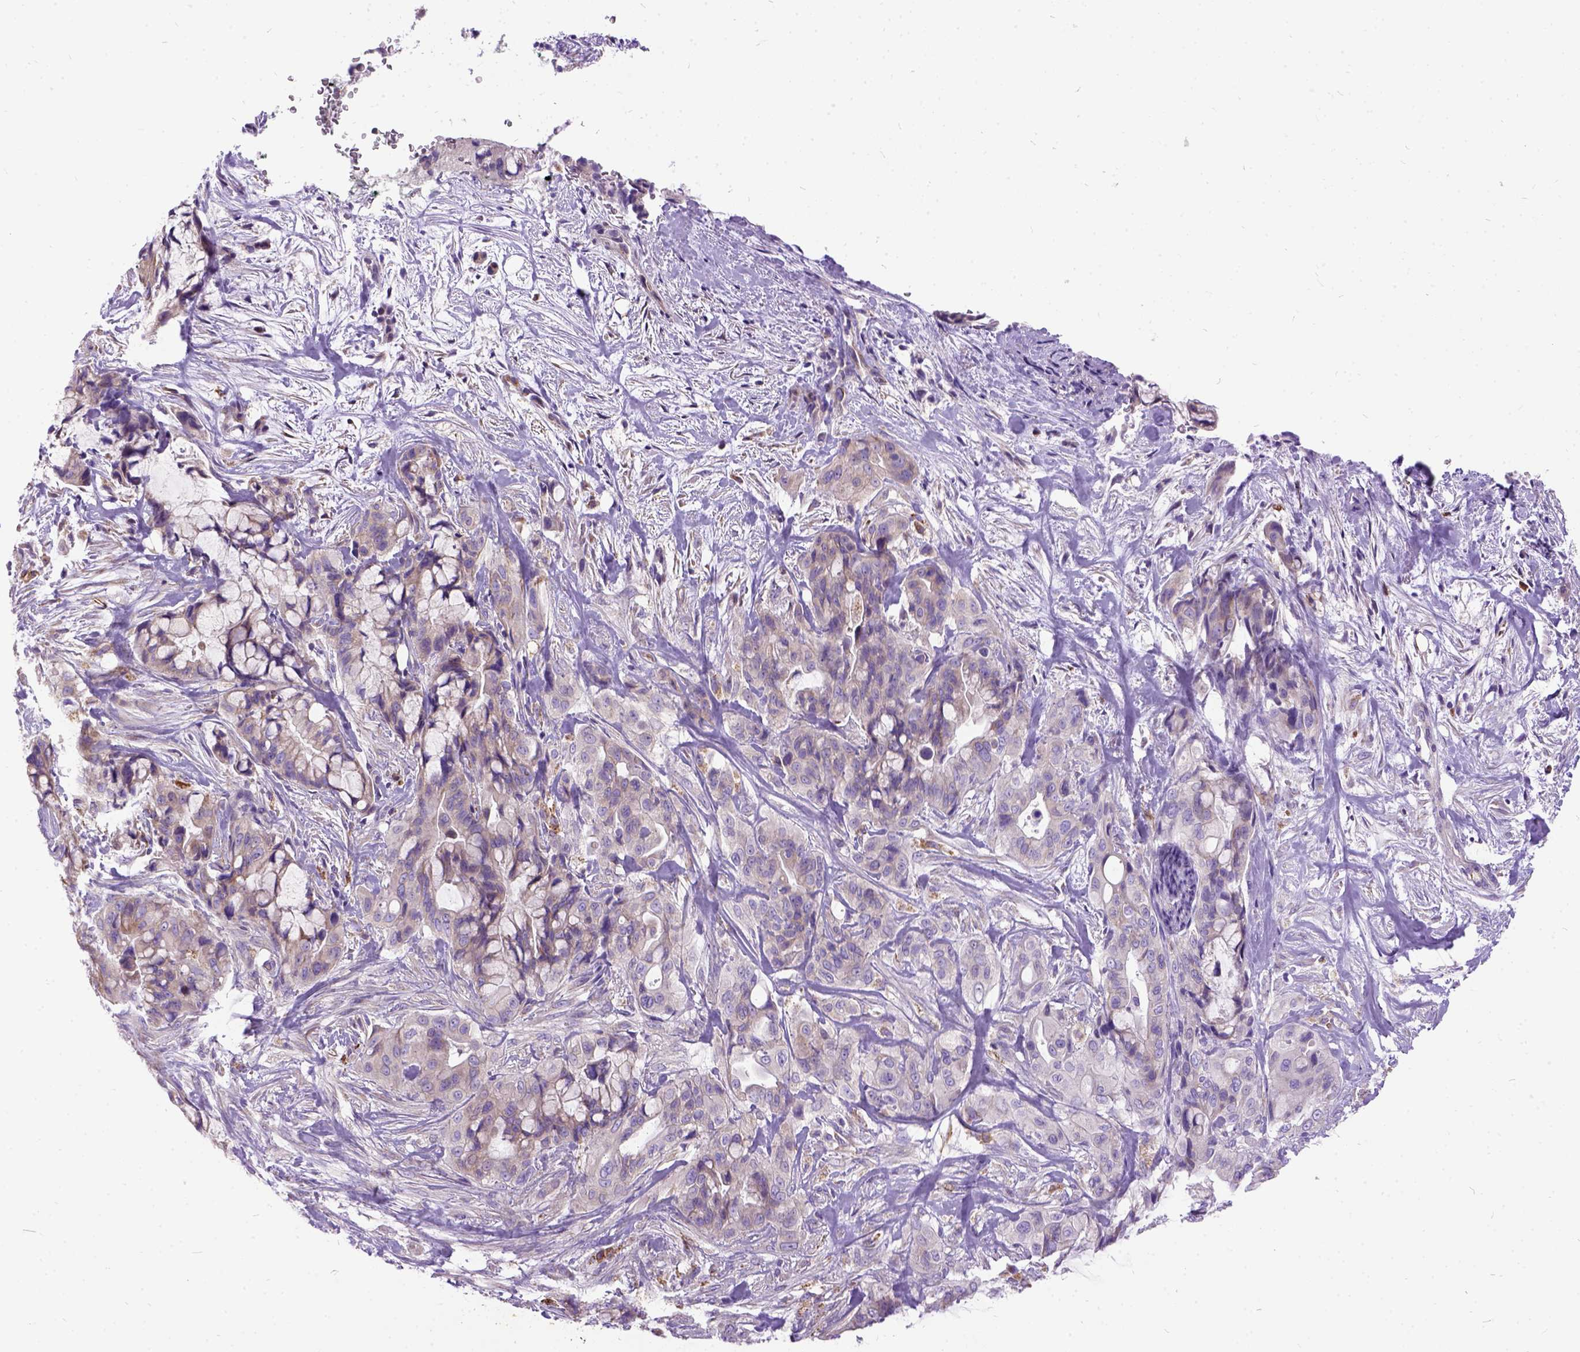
{"staining": {"intensity": "weak", "quantity": "25%-75%", "location": "cytoplasmic/membranous"}, "tissue": "pancreatic cancer", "cell_type": "Tumor cells", "image_type": "cancer", "snomed": [{"axis": "morphology", "description": "Adenocarcinoma, NOS"}, {"axis": "topography", "description": "Pancreas"}], "caption": "Immunohistochemistry (IHC) histopathology image of human pancreatic cancer stained for a protein (brown), which reveals low levels of weak cytoplasmic/membranous staining in approximately 25%-75% of tumor cells.", "gene": "CFAP54", "patient": {"sex": "male", "age": 71}}